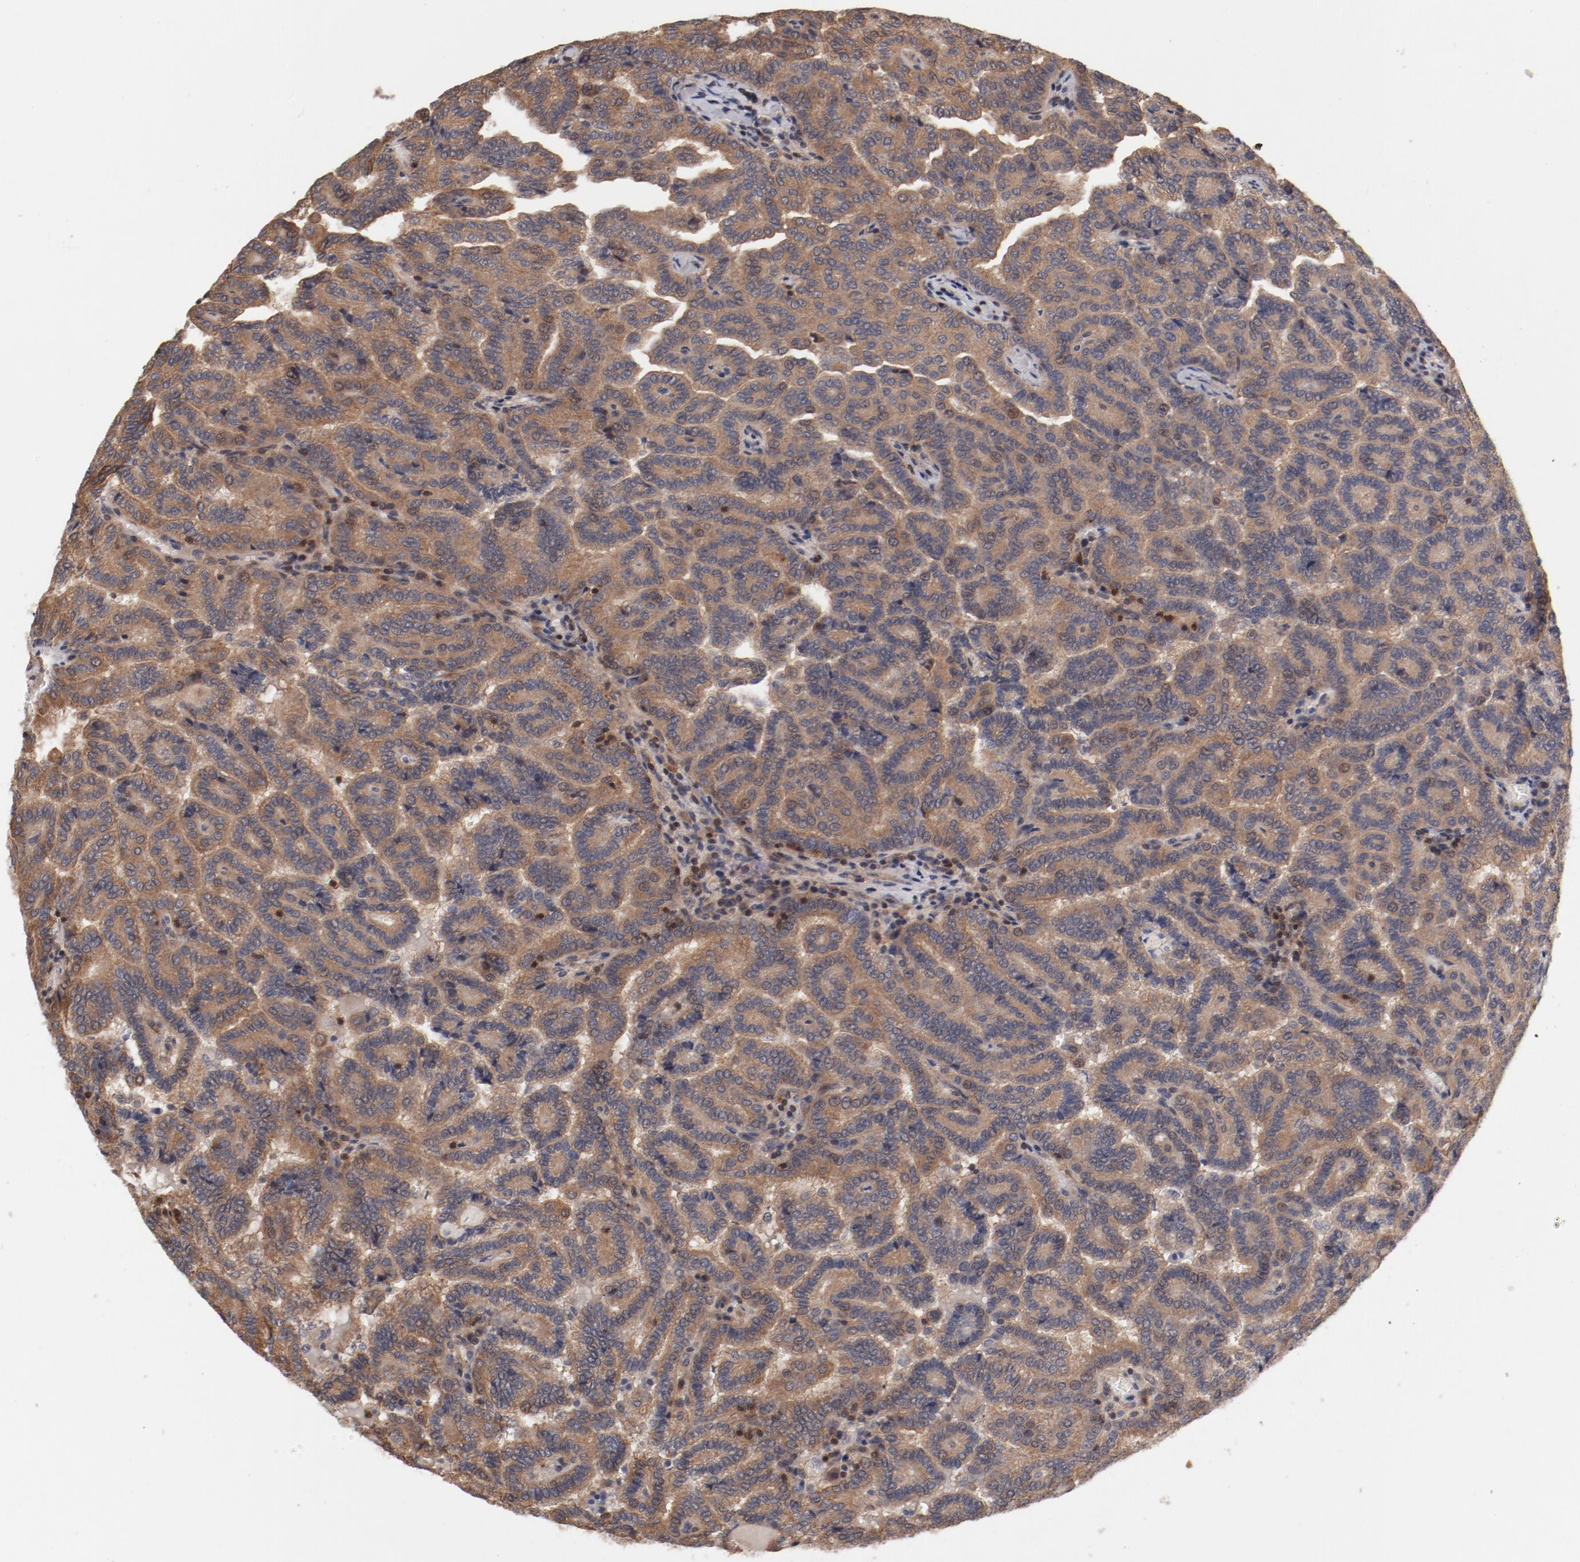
{"staining": {"intensity": "moderate", "quantity": ">75%", "location": "cytoplasmic/membranous"}, "tissue": "renal cancer", "cell_type": "Tumor cells", "image_type": "cancer", "snomed": [{"axis": "morphology", "description": "Adenocarcinoma, NOS"}, {"axis": "topography", "description": "Kidney"}], "caption": "IHC of human renal adenocarcinoma shows medium levels of moderate cytoplasmic/membranous expression in about >75% of tumor cells.", "gene": "GUF1", "patient": {"sex": "male", "age": 61}}